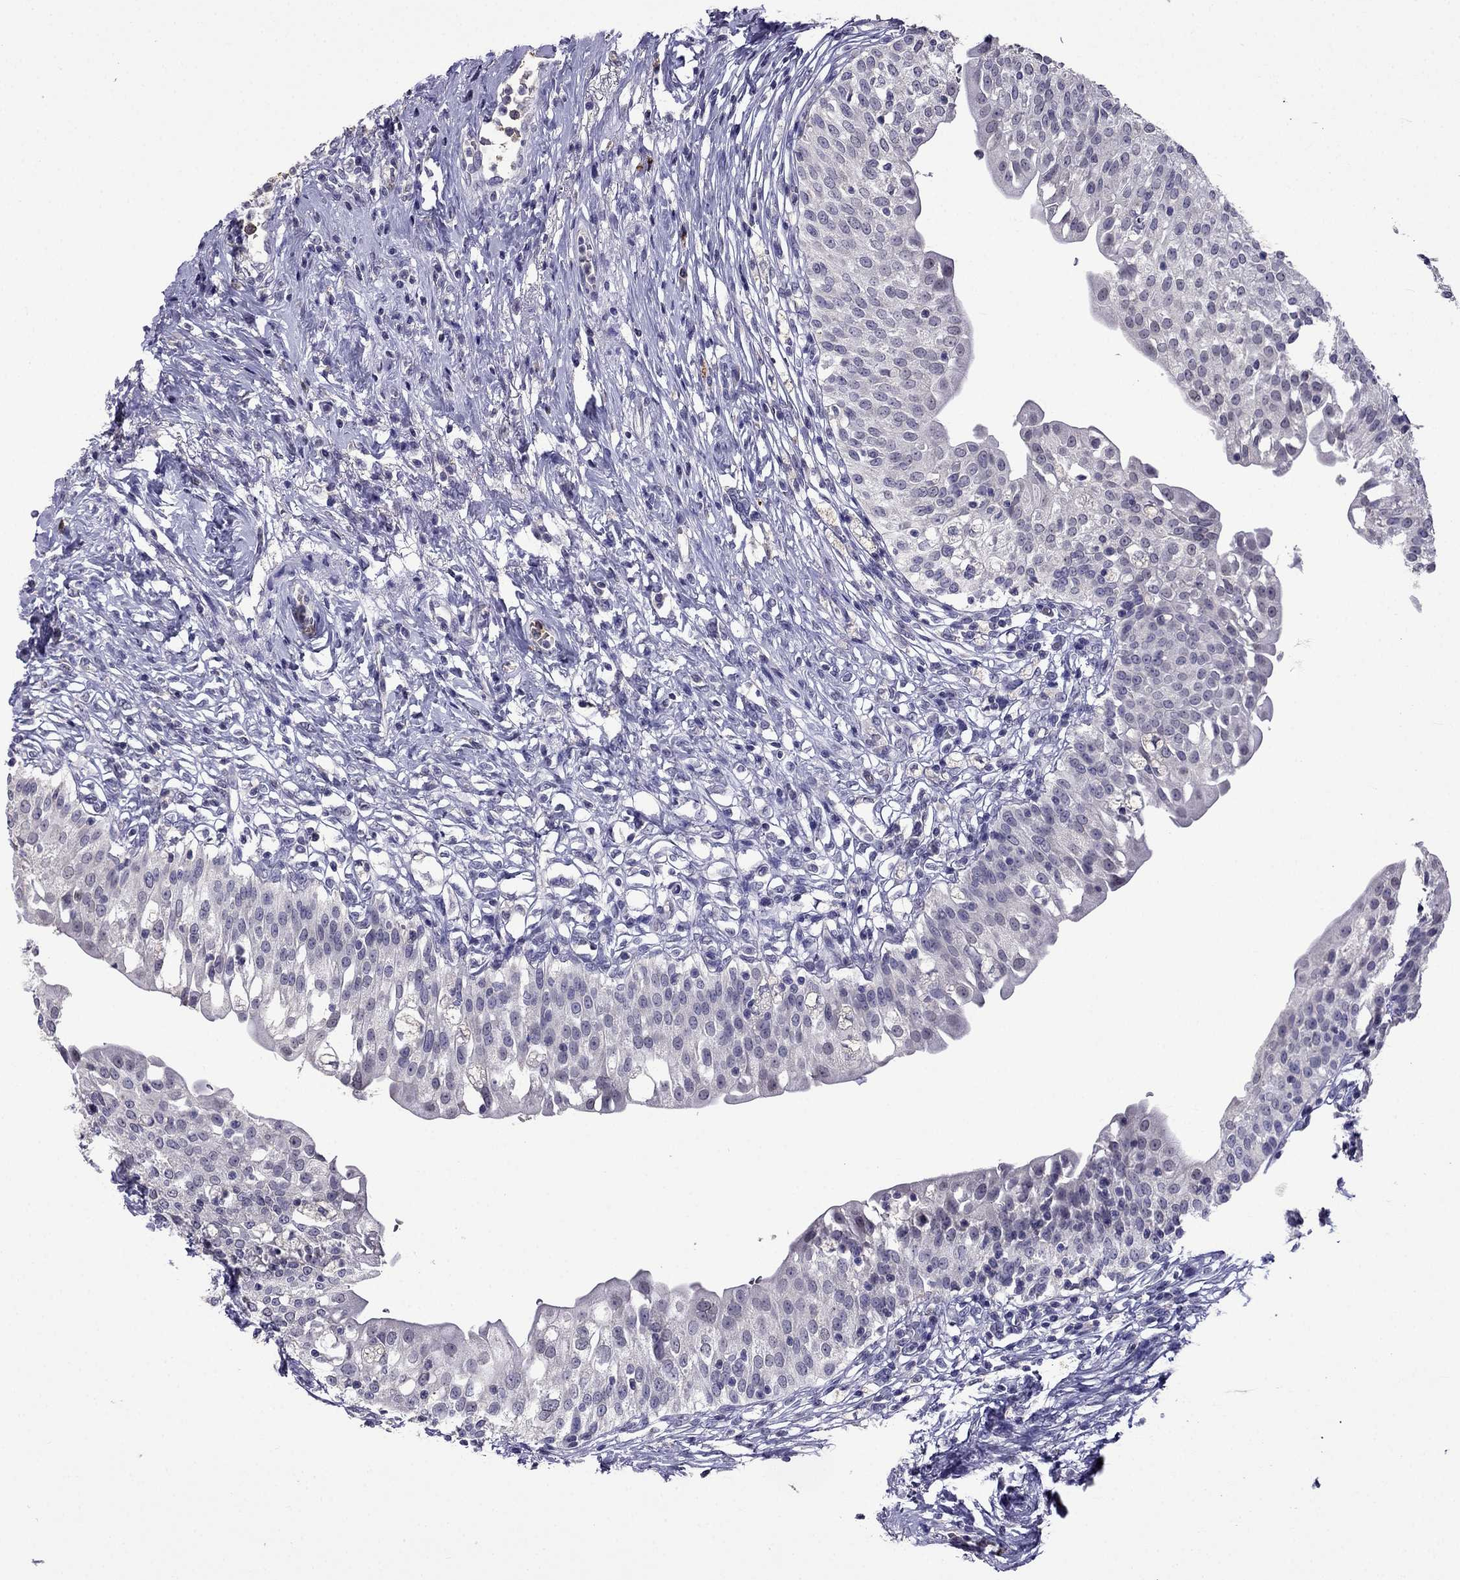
{"staining": {"intensity": "negative", "quantity": "none", "location": "none"}, "tissue": "urinary bladder", "cell_type": "Urothelial cells", "image_type": "normal", "snomed": [{"axis": "morphology", "description": "Normal tissue, NOS"}, {"axis": "topography", "description": "Urinary bladder"}], "caption": "There is no significant expression in urothelial cells of urinary bladder. (Immunohistochemistry, brightfield microscopy, high magnification).", "gene": "AQP9", "patient": {"sex": "male", "age": 76}}